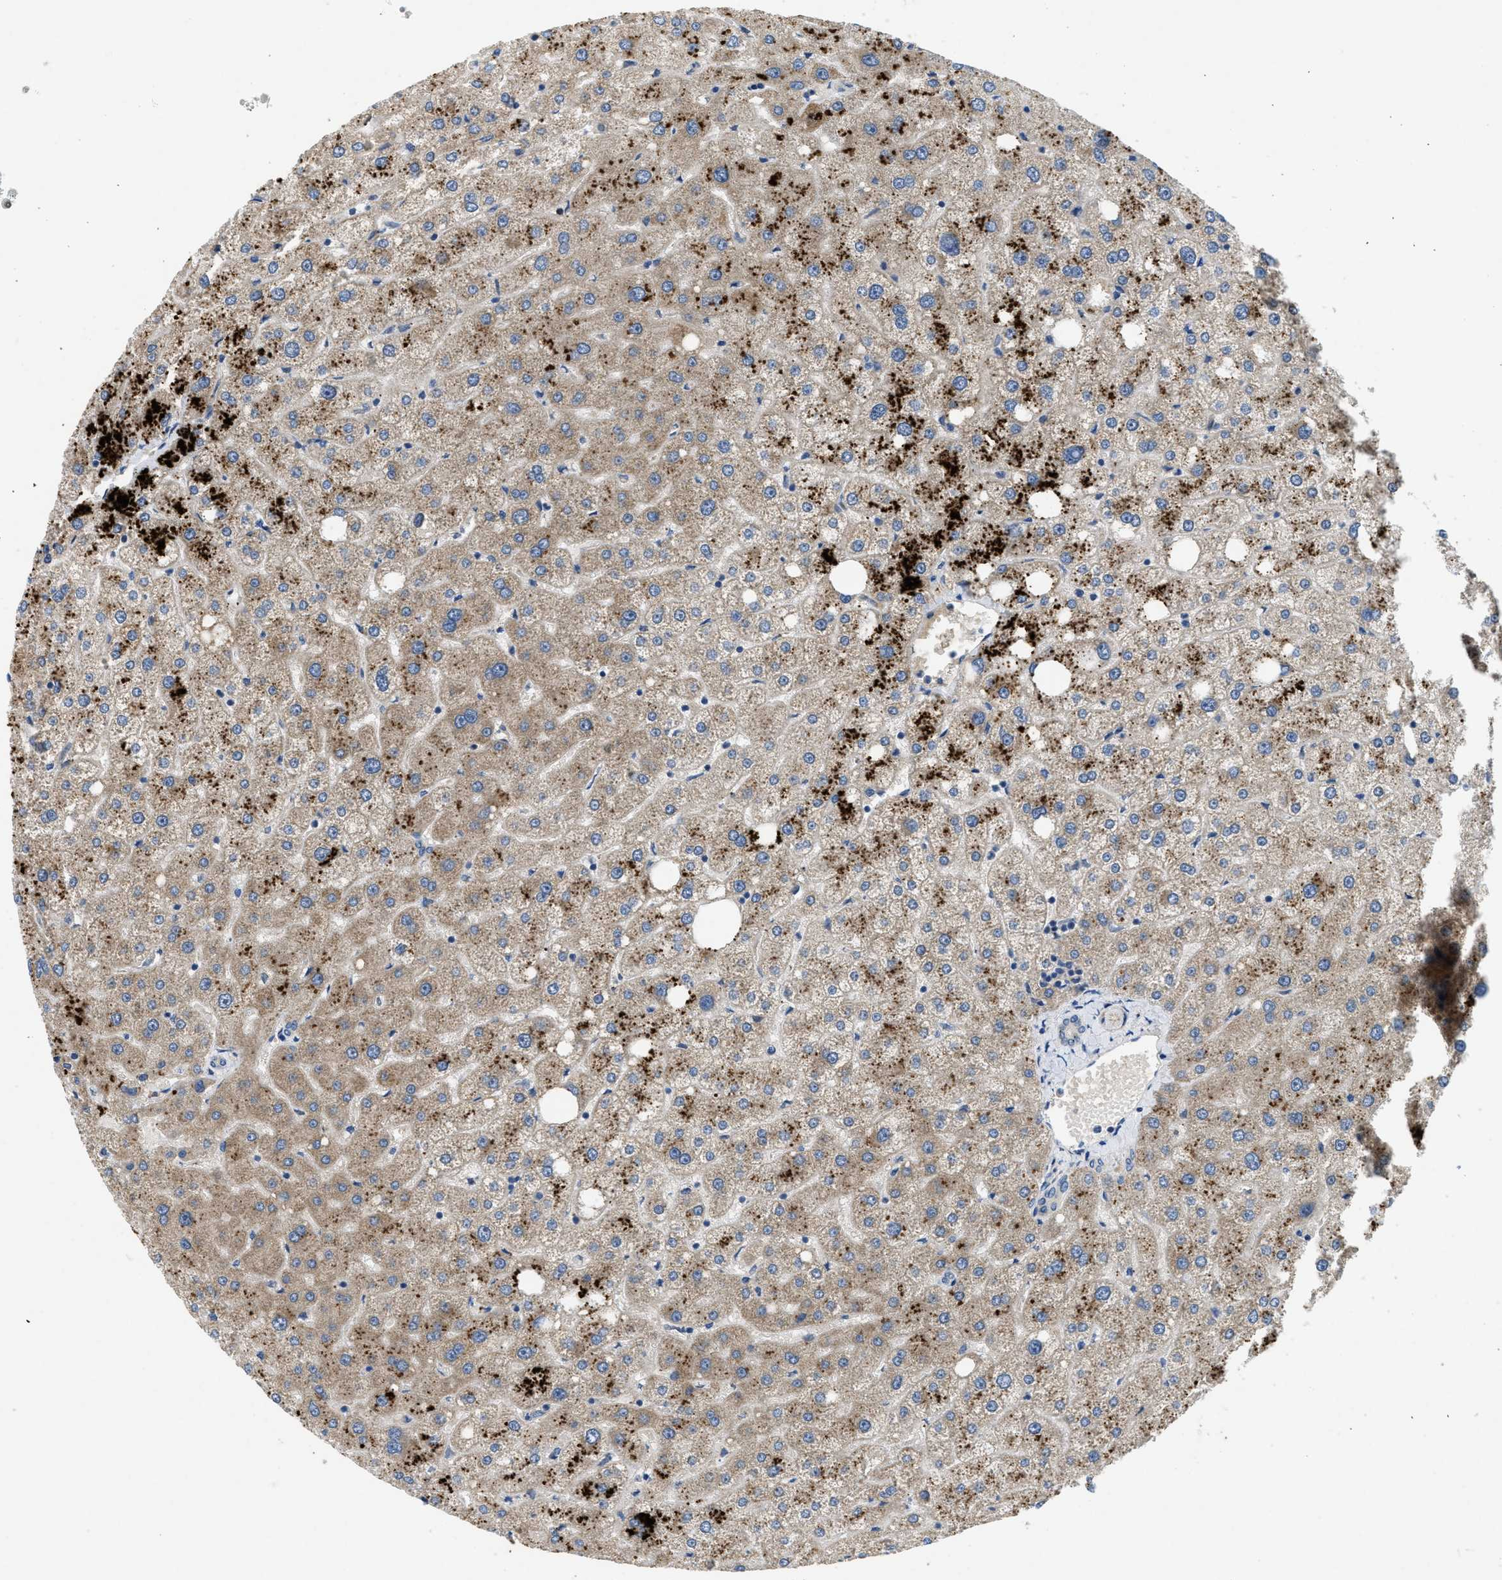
{"staining": {"intensity": "negative", "quantity": "none", "location": "none"}, "tissue": "liver", "cell_type": "Cholangiocytes", "image_type": "normal", "snomed": [{"axis": "morphology", "description": "Normal tissue, NOS"}, {"axis": "topography", "description": "Liver"}], "caption": "Immunohistochemistry micrograph of unremarkable liver stained for a protein (brown), which displays no expression in cholangiocytes.", "gene": "PNKD", "patient": {"sex": "male", "age": 73}}